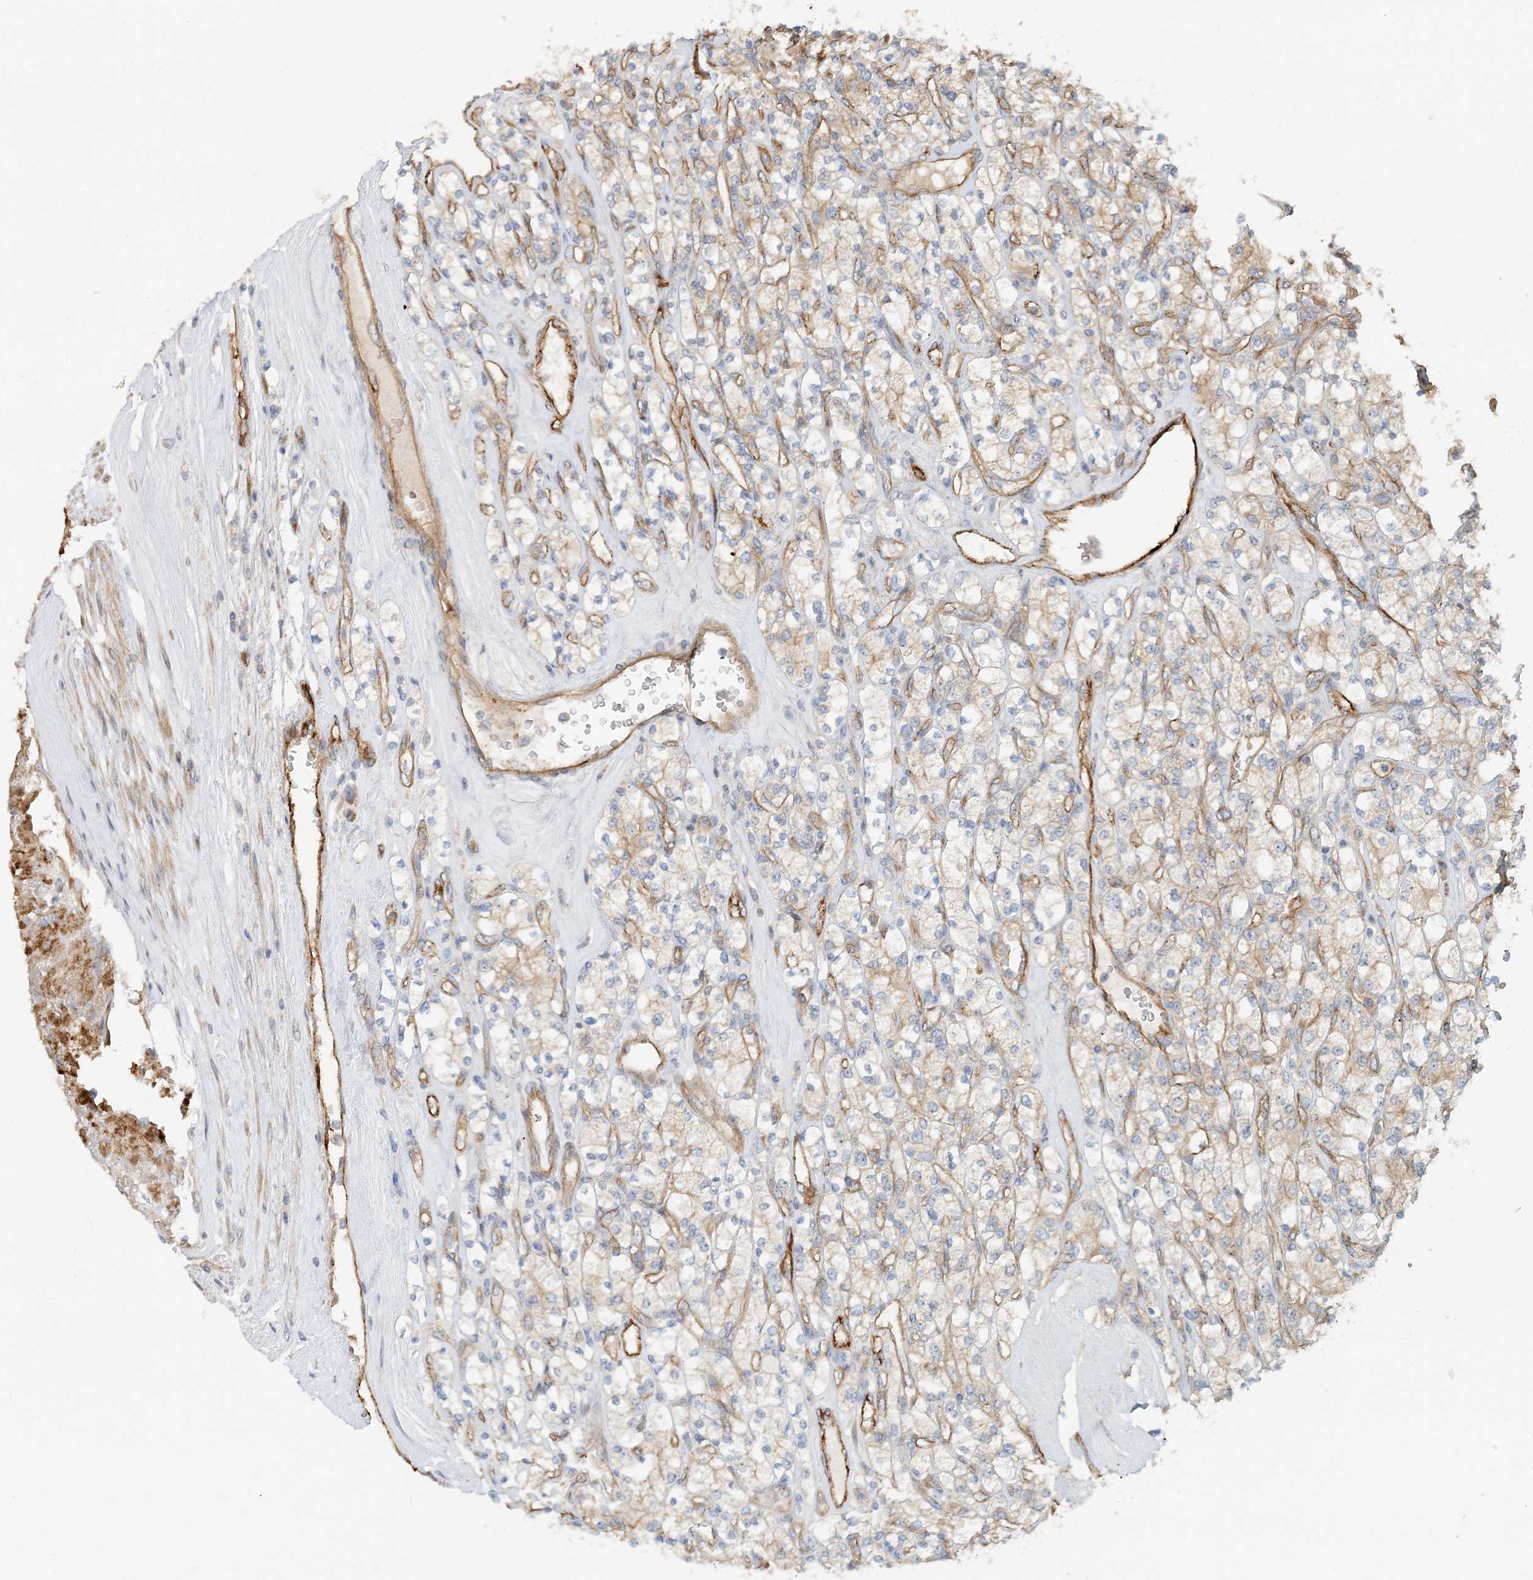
{"staining": {"intensity": "weak", "quantity": "<25%", "location": "cytoplasmic/membranous"}, "tissue": "renal cancer", "cell_type": "Tumor cells", "image_type": "cancer", "snomed": [{"axis": "morphology", "description": "Adenocarcinoma, NOS"}, {"axis": "topography", "description": "Kidney"}], "caption": "The IHC micrograph has no significant expression in tumor cells of adenocarcinoma (renal) tissue. (DAB (3,3'-diaminobenzidine) immunohistochemistry, high magnification).", "gene": "MYL5", "patient": {"sex": "male", "age": 77}}